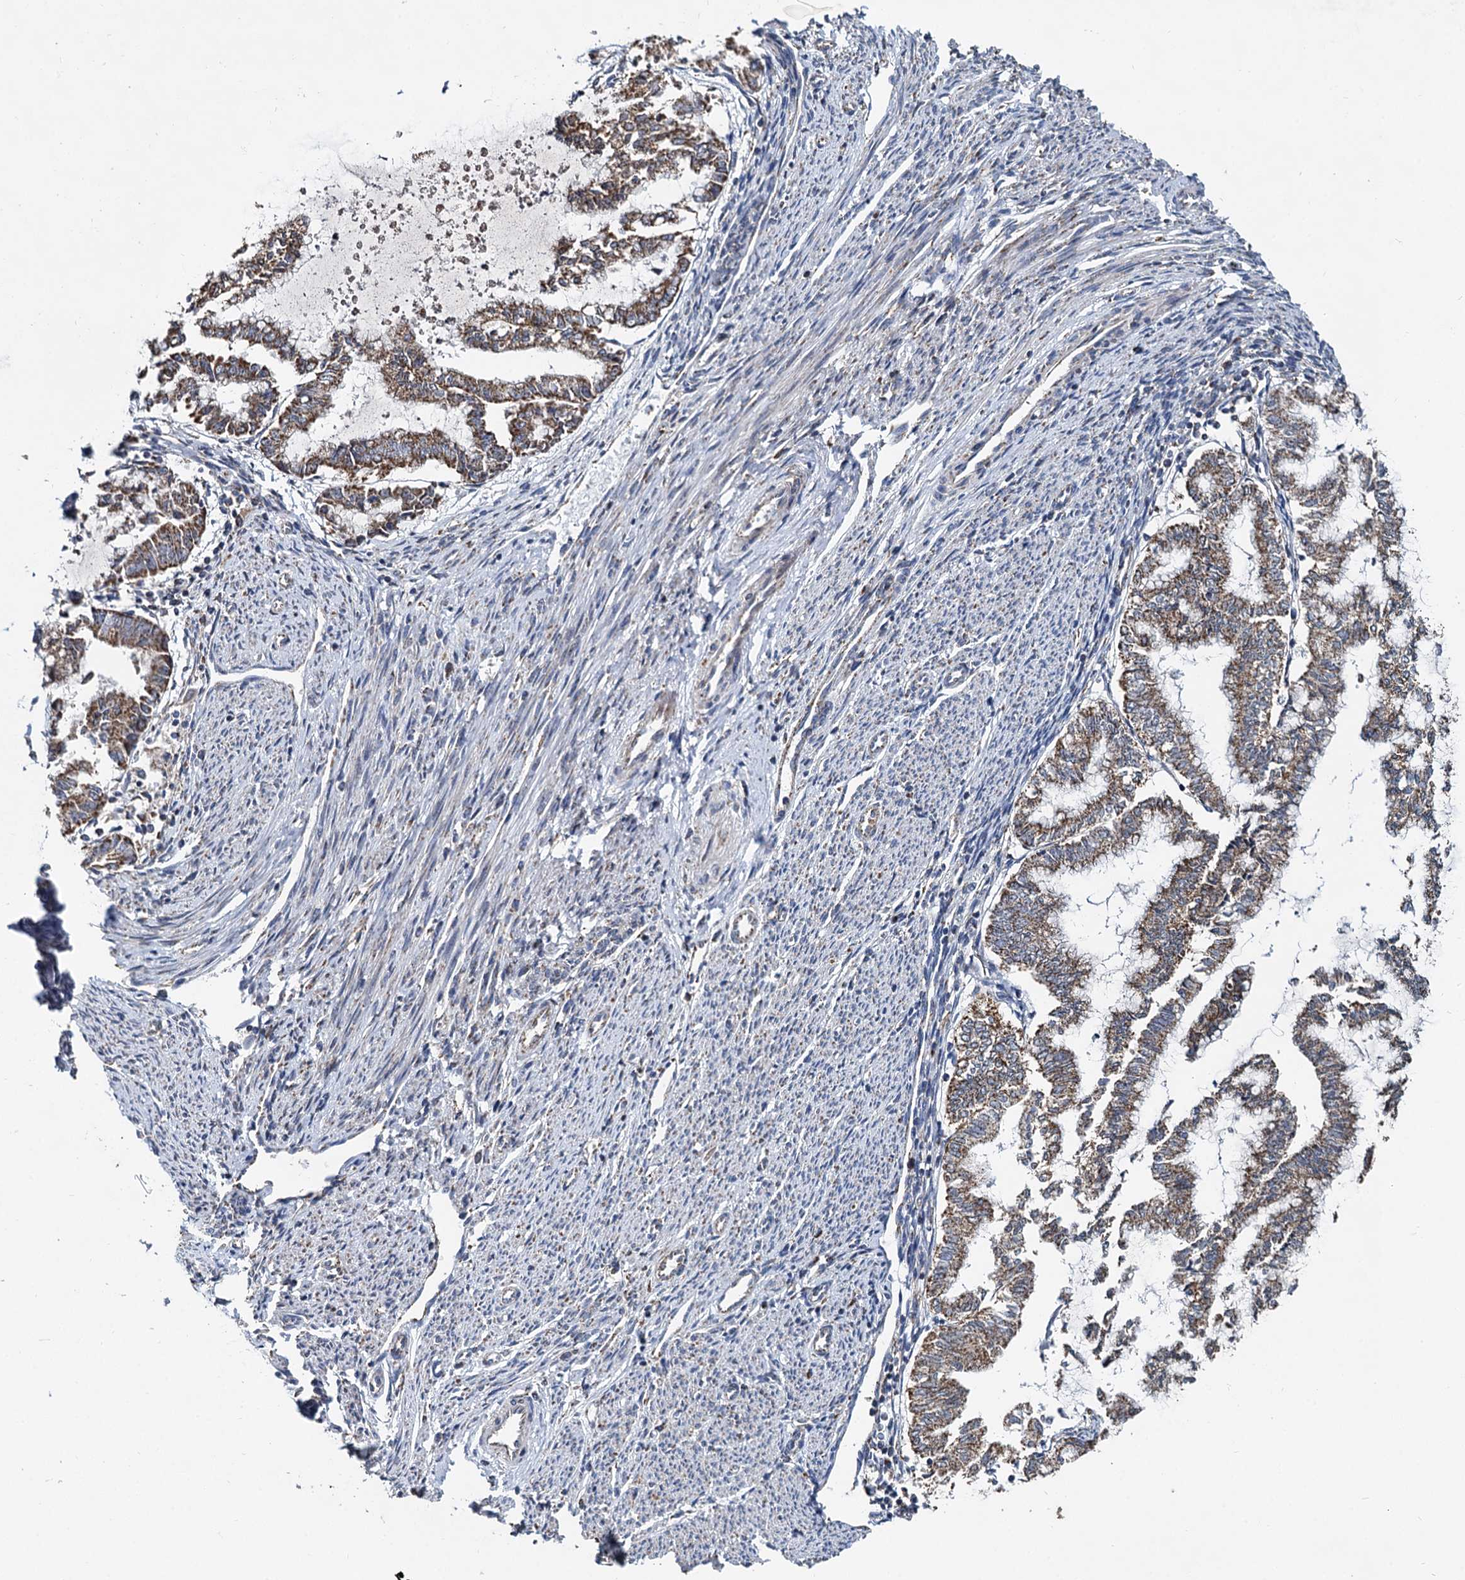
{"staining": {"intensity": "moderate", "quantity": ">75%", "location": "cytoplasmic/membranous"}, "tissue": "endometrial cancer", "cell_type": "Tumor cells", "image_type": "cancer", "snomed": [{"axis": "morphology", "description": "Adenocarcinoma, NOS"}, {"axis": "topography", "description": "Endometrium"}], "caption": "Brown immunohistochemical staining in adenocarcinoma (endometrial) demonstrates moderate cytoplasmic/membranous expression in approximately >75% of tumor cells.", "gene": "SPRYD3", "patient": {"sex": "female", "age": 79}}